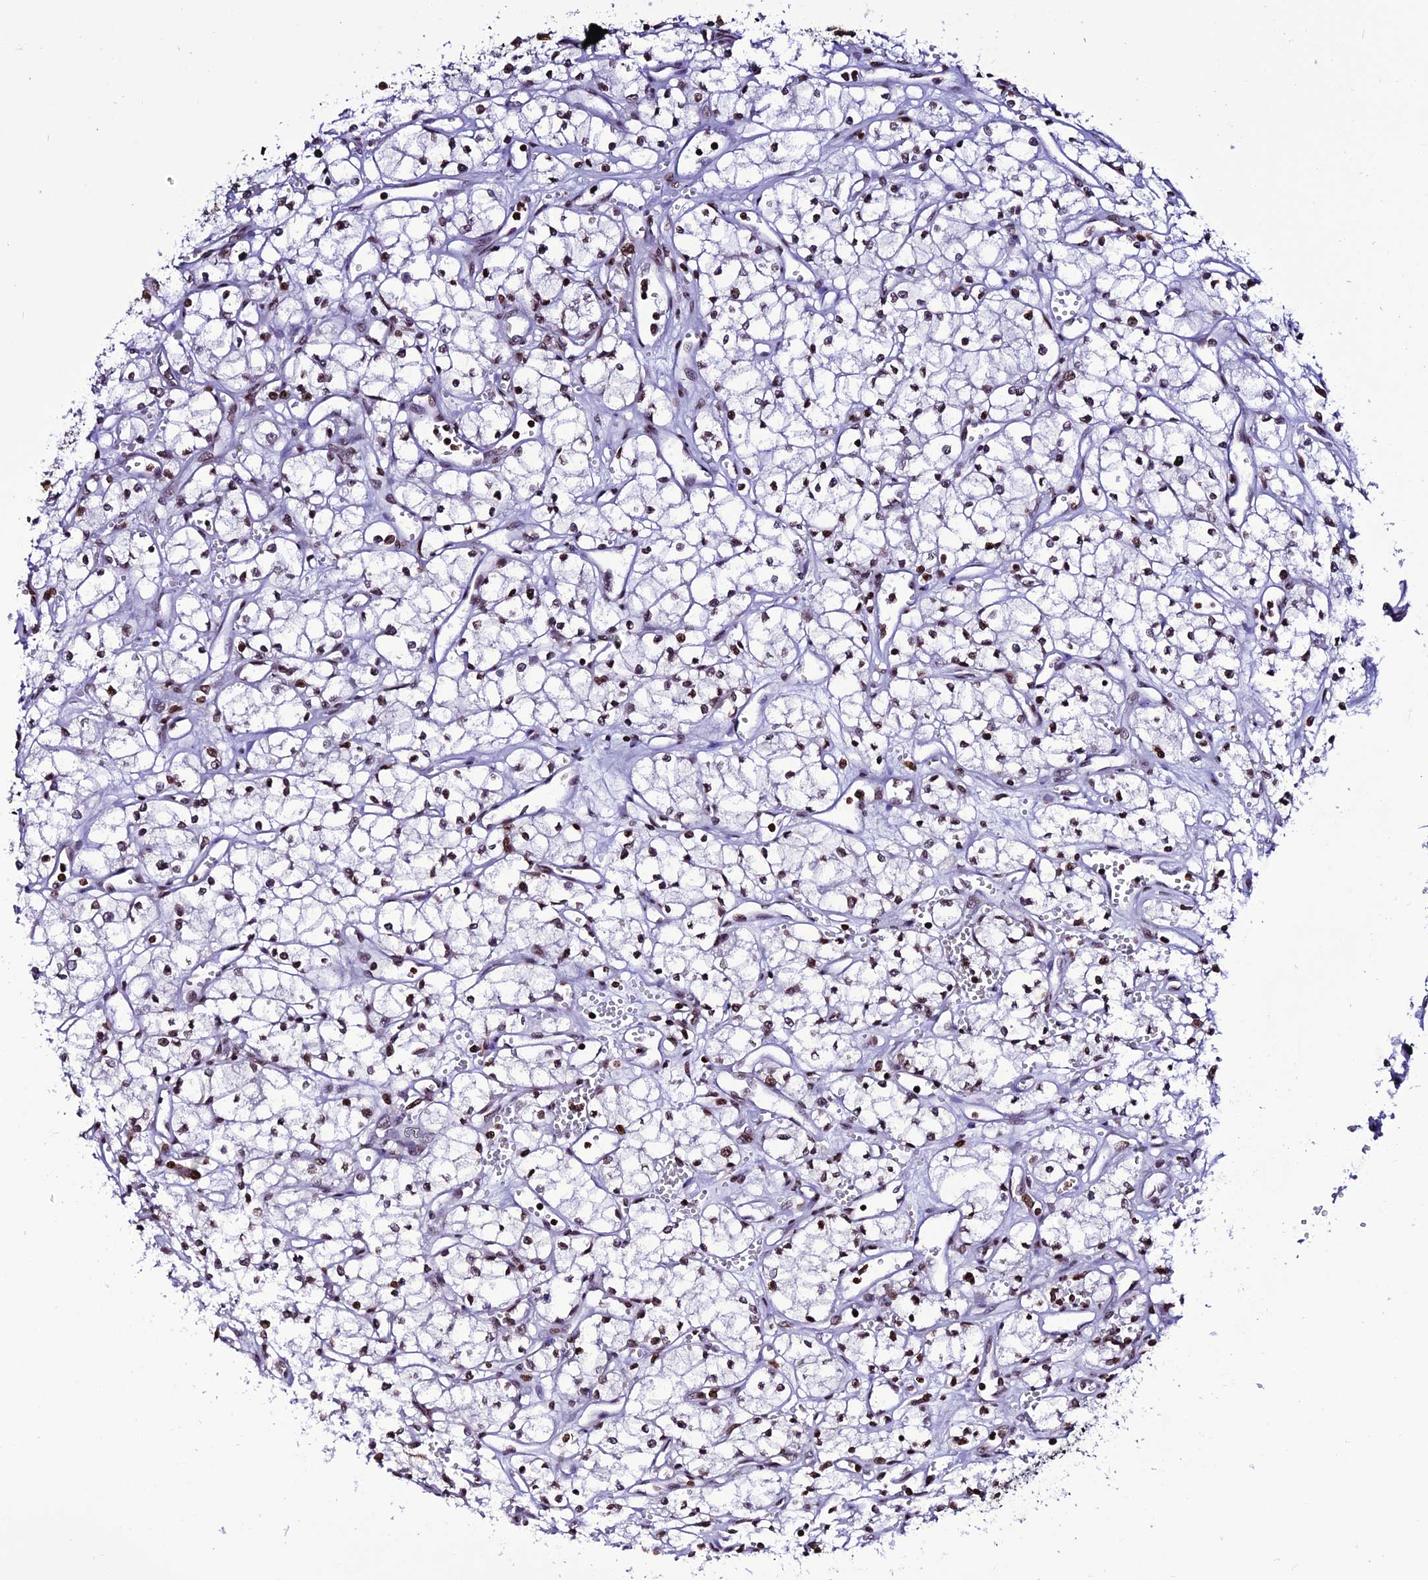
{"staining": {"intensity": "moderate", "quantity": ">75%", "location": "nuclear"}, "tissue": "renal cancer", "cell_type": "Tumor cells", "image_type": "cancer", "snomed": [{"axis": "morphology", "description": "Adenocarcinoma, NOS"}, {"axis": "topography", "description": "Kidney"}], "caption": "A histopathology image of human renal cancer (adenocarcinoma) stained for a protein shows moderate nuclear brown staining in tumor cells.", "gene": "MACROH2A2", "patient": {"sex": "male", "age": 59}}